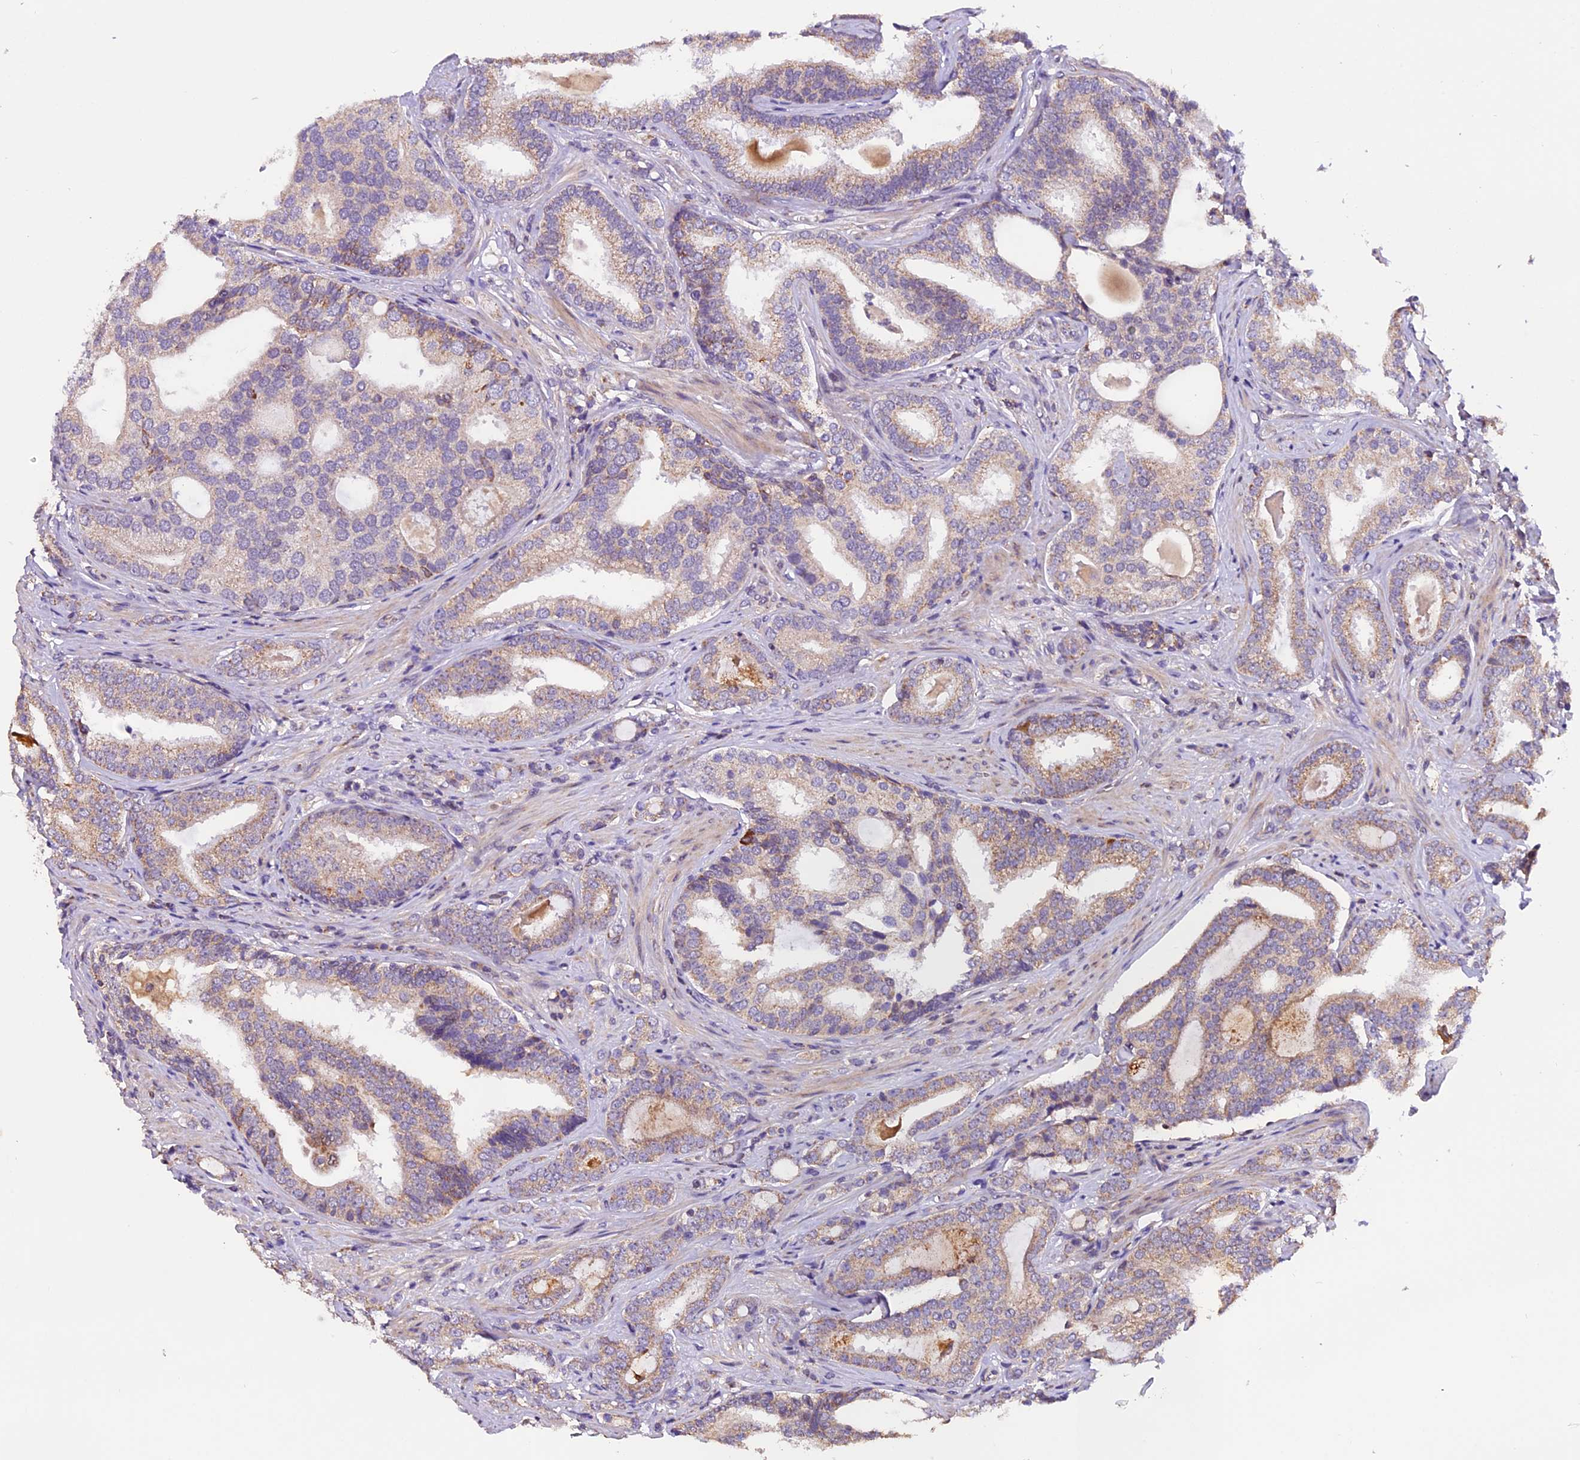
{"staining": {"intensity": "weak", "quantity": "25%-75%", "location": "cytoplasmic/membranous"}, "tissue": "prostate cancer", "cell_type": "Tumor cells", "image_type": "cancer", "snomed": [{"axis": "morphology", "description": "Adenocarcinoma, High grade"}, {"axis": "topography", "description": "Prostate"}], "caption": "This is a histology image of immunohistochemistry (IHC) staining of prostate cancer, which shows weak staining in the cytoplasmic/membranous of tumor cells.", "gene": "DDX28", "patient": {"sex": "male", "age": 63}}